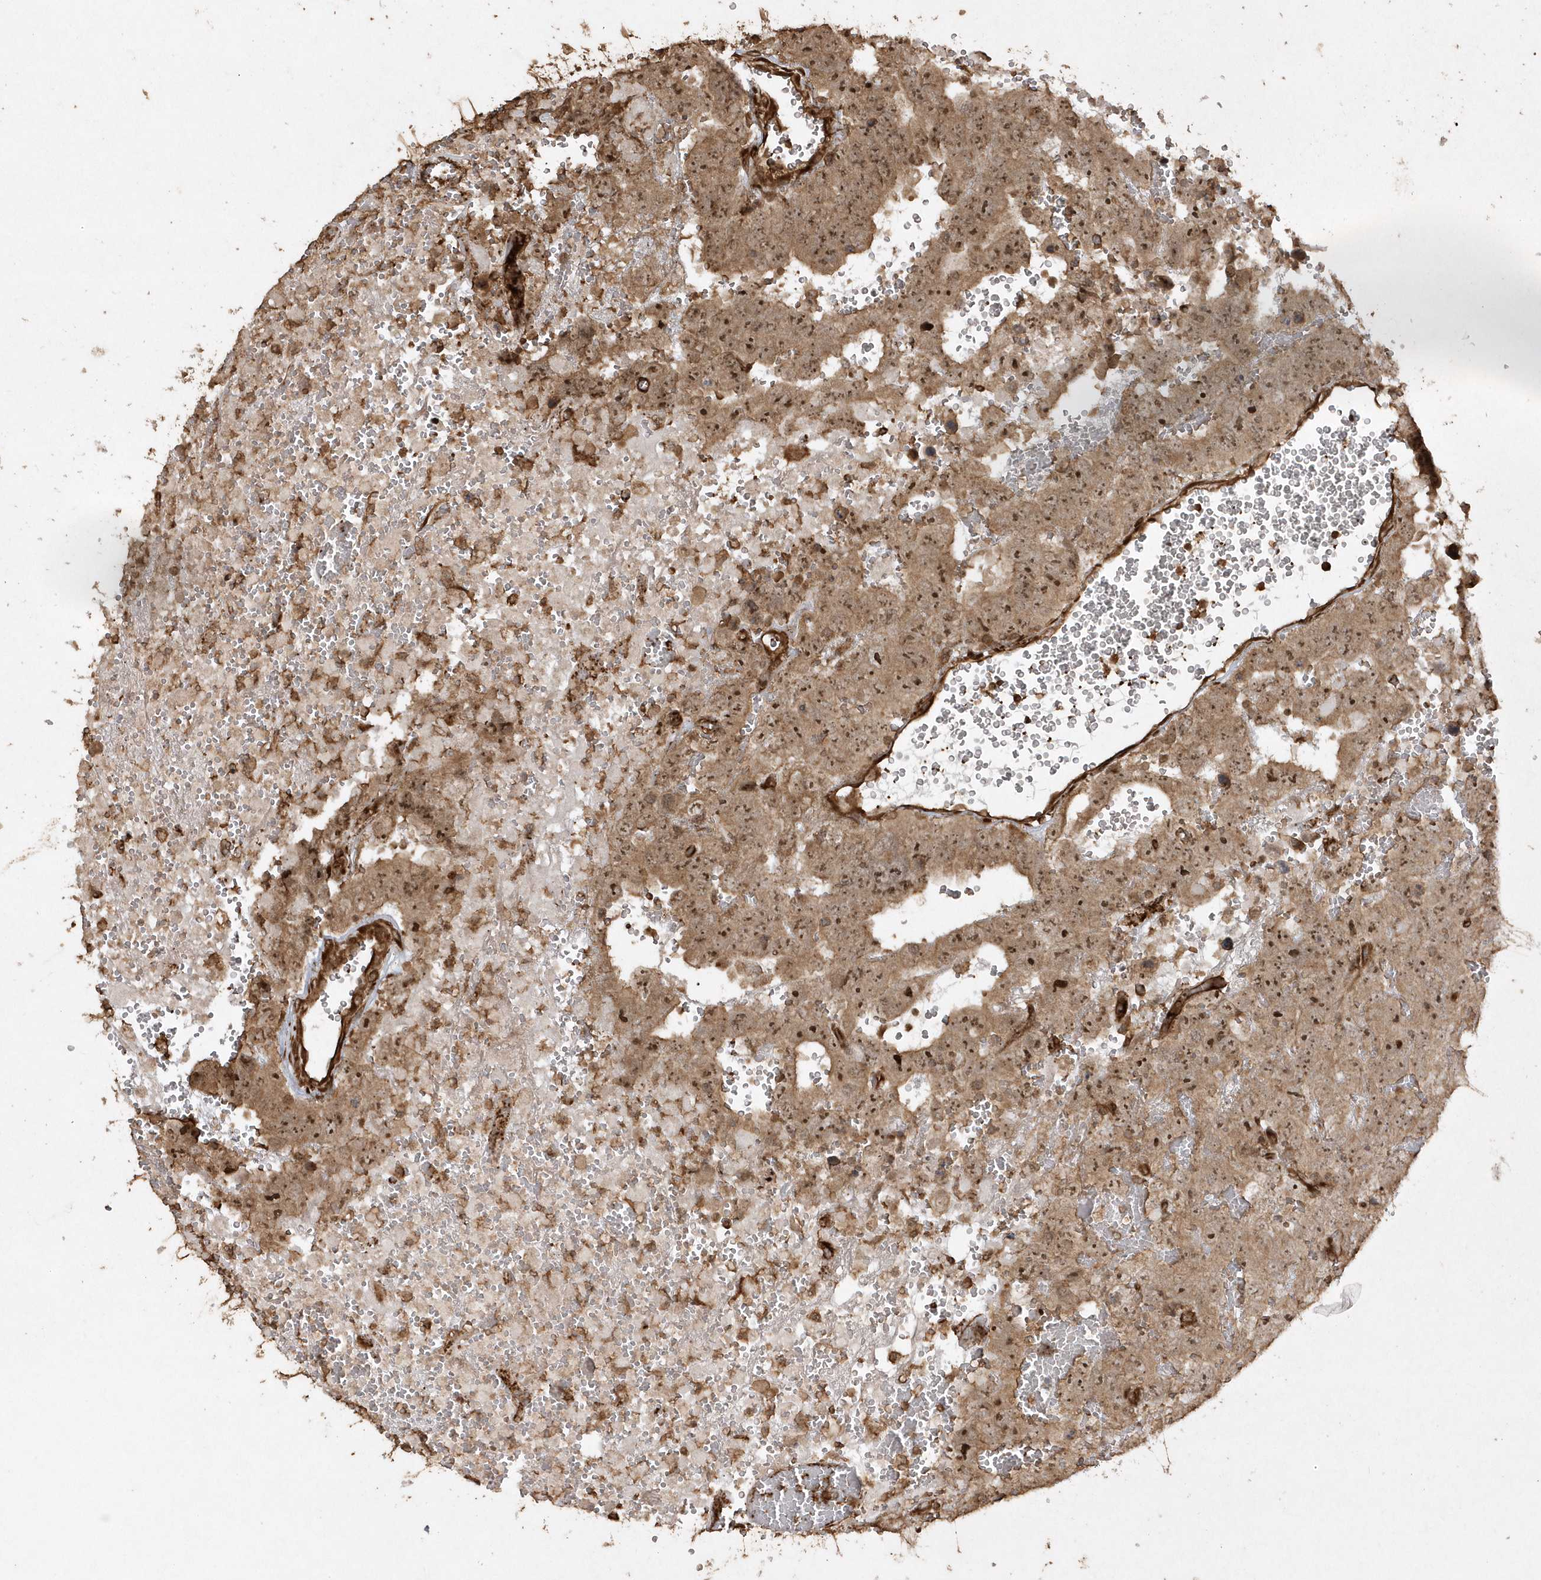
{"staining": {"intensity": "moderate", "quantity": ">75%", "location": "cytoplasmic/membranous,nuclear"}, "tissue": "testis cancer", "cell_type": "Tumor cells", "image_type": "cancer", "snomed": [{"axis": "morphology", "description": "Carcinoma, Embryonal, NOS"}, {"axis": "topography", "description": "Testis"}], "caption": "Tumor cells show medium levels of moderate cytoplasmic/membranous and nuclear expression in about >75% of cells in testis cancer. The protein of interest is shown in brown color, while the nuclei are stained blue.", "gene": "AVPI1", "patient": {"sex": "male", "age": 45}}